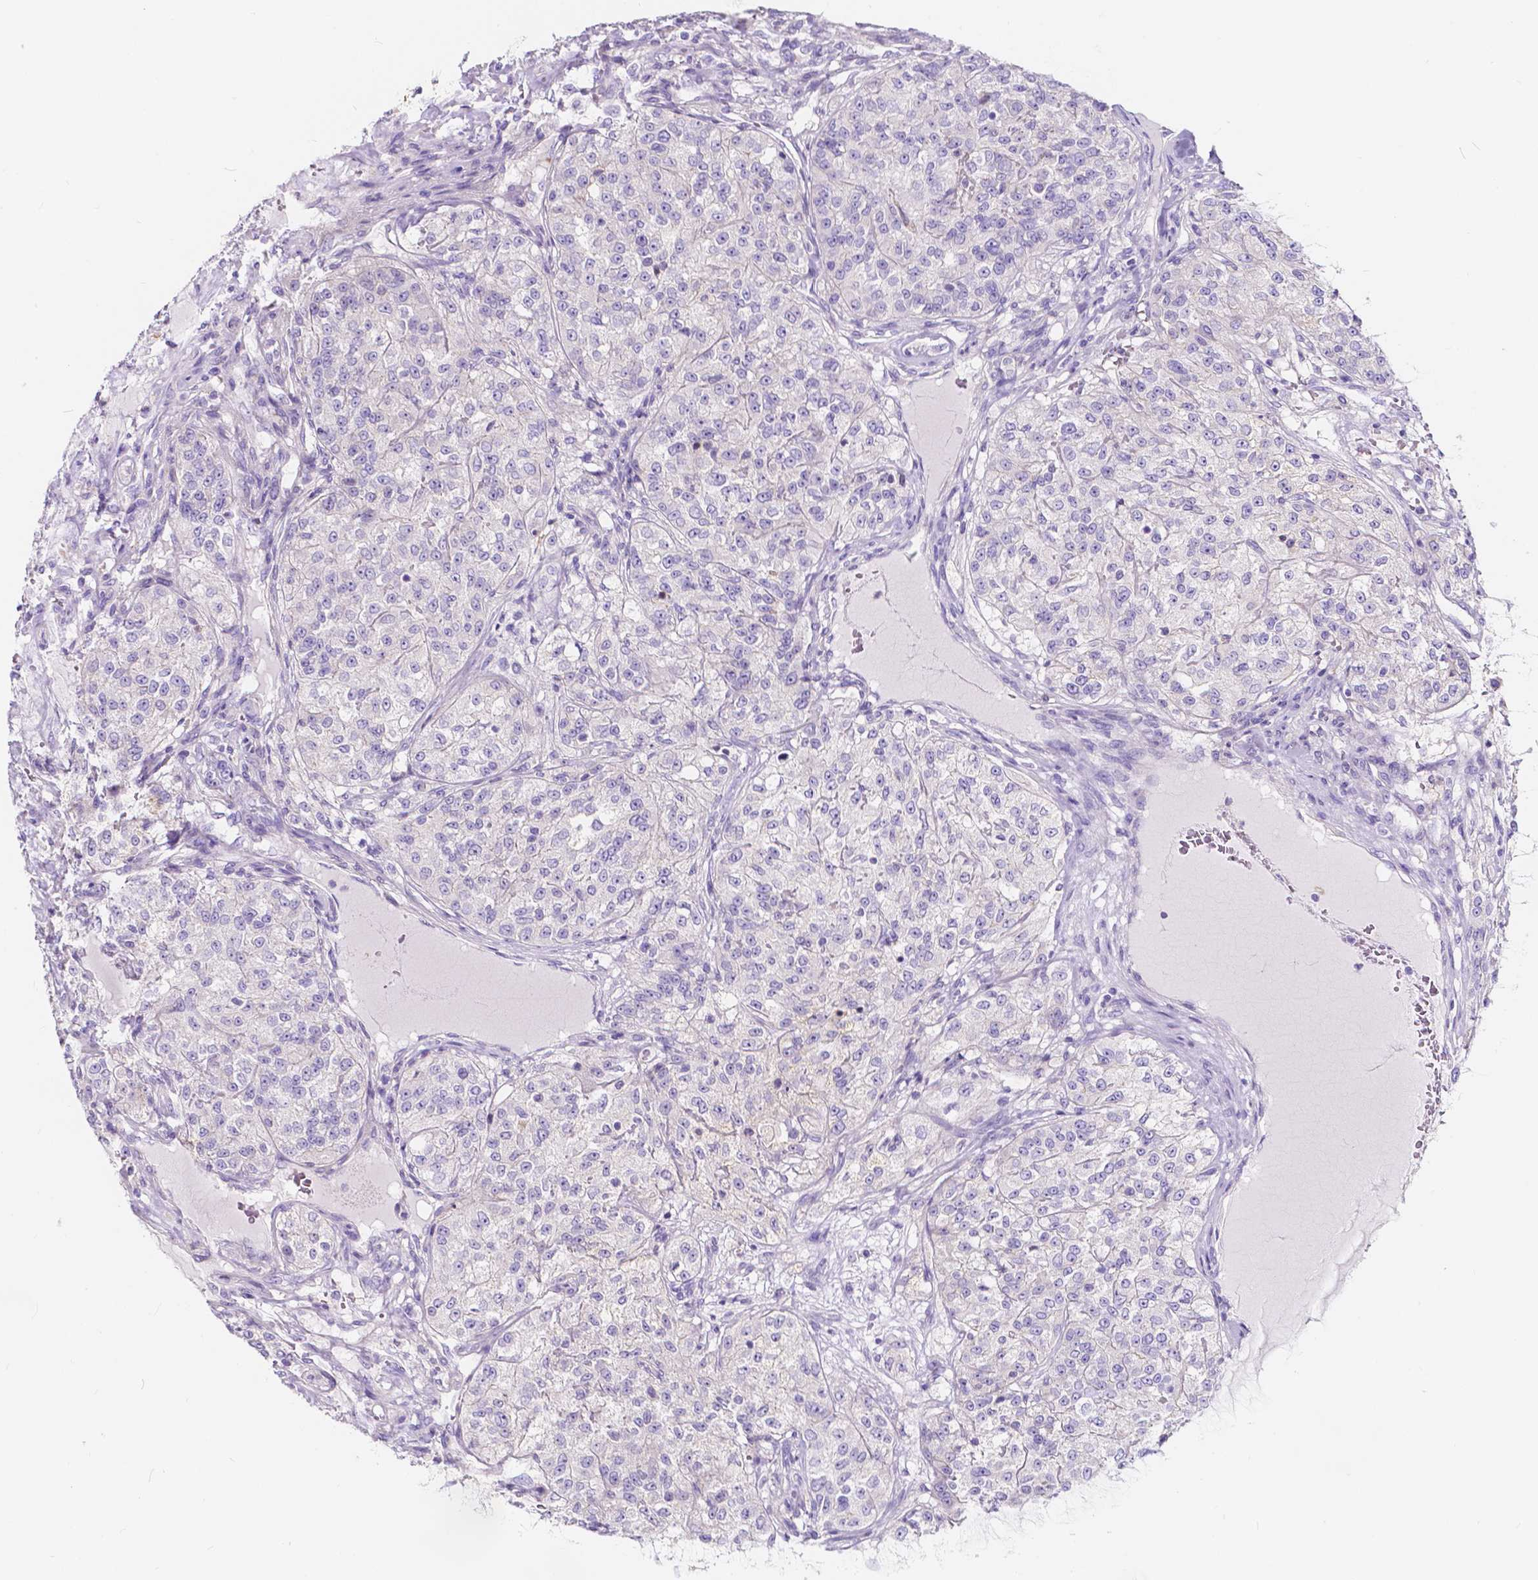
{"staining": {"intensity": "negative", "quantity": "none", "location": "none"}, "tissue": "renal cancer", "cell_type": "Tumor cells", "image_type": "cancer", "snomed": [{"axis": "morphology", "description": "Adenocarcinoma, NOS"}, {"axis": "topography", "description": "Kidney"}], "caption": "DAB immunohistochemical staining of human renal cancer displays no significant expression in tumor cells. The staining was performed using DAB (3,3'-diaminobenzidine) to visualize the protein expression in brown, while the nuclei were stained in blue with hematoxylin (Magnification: 20x).", "gene": "CLSTN2", "patient": {"sex": "female", "age": 63}}